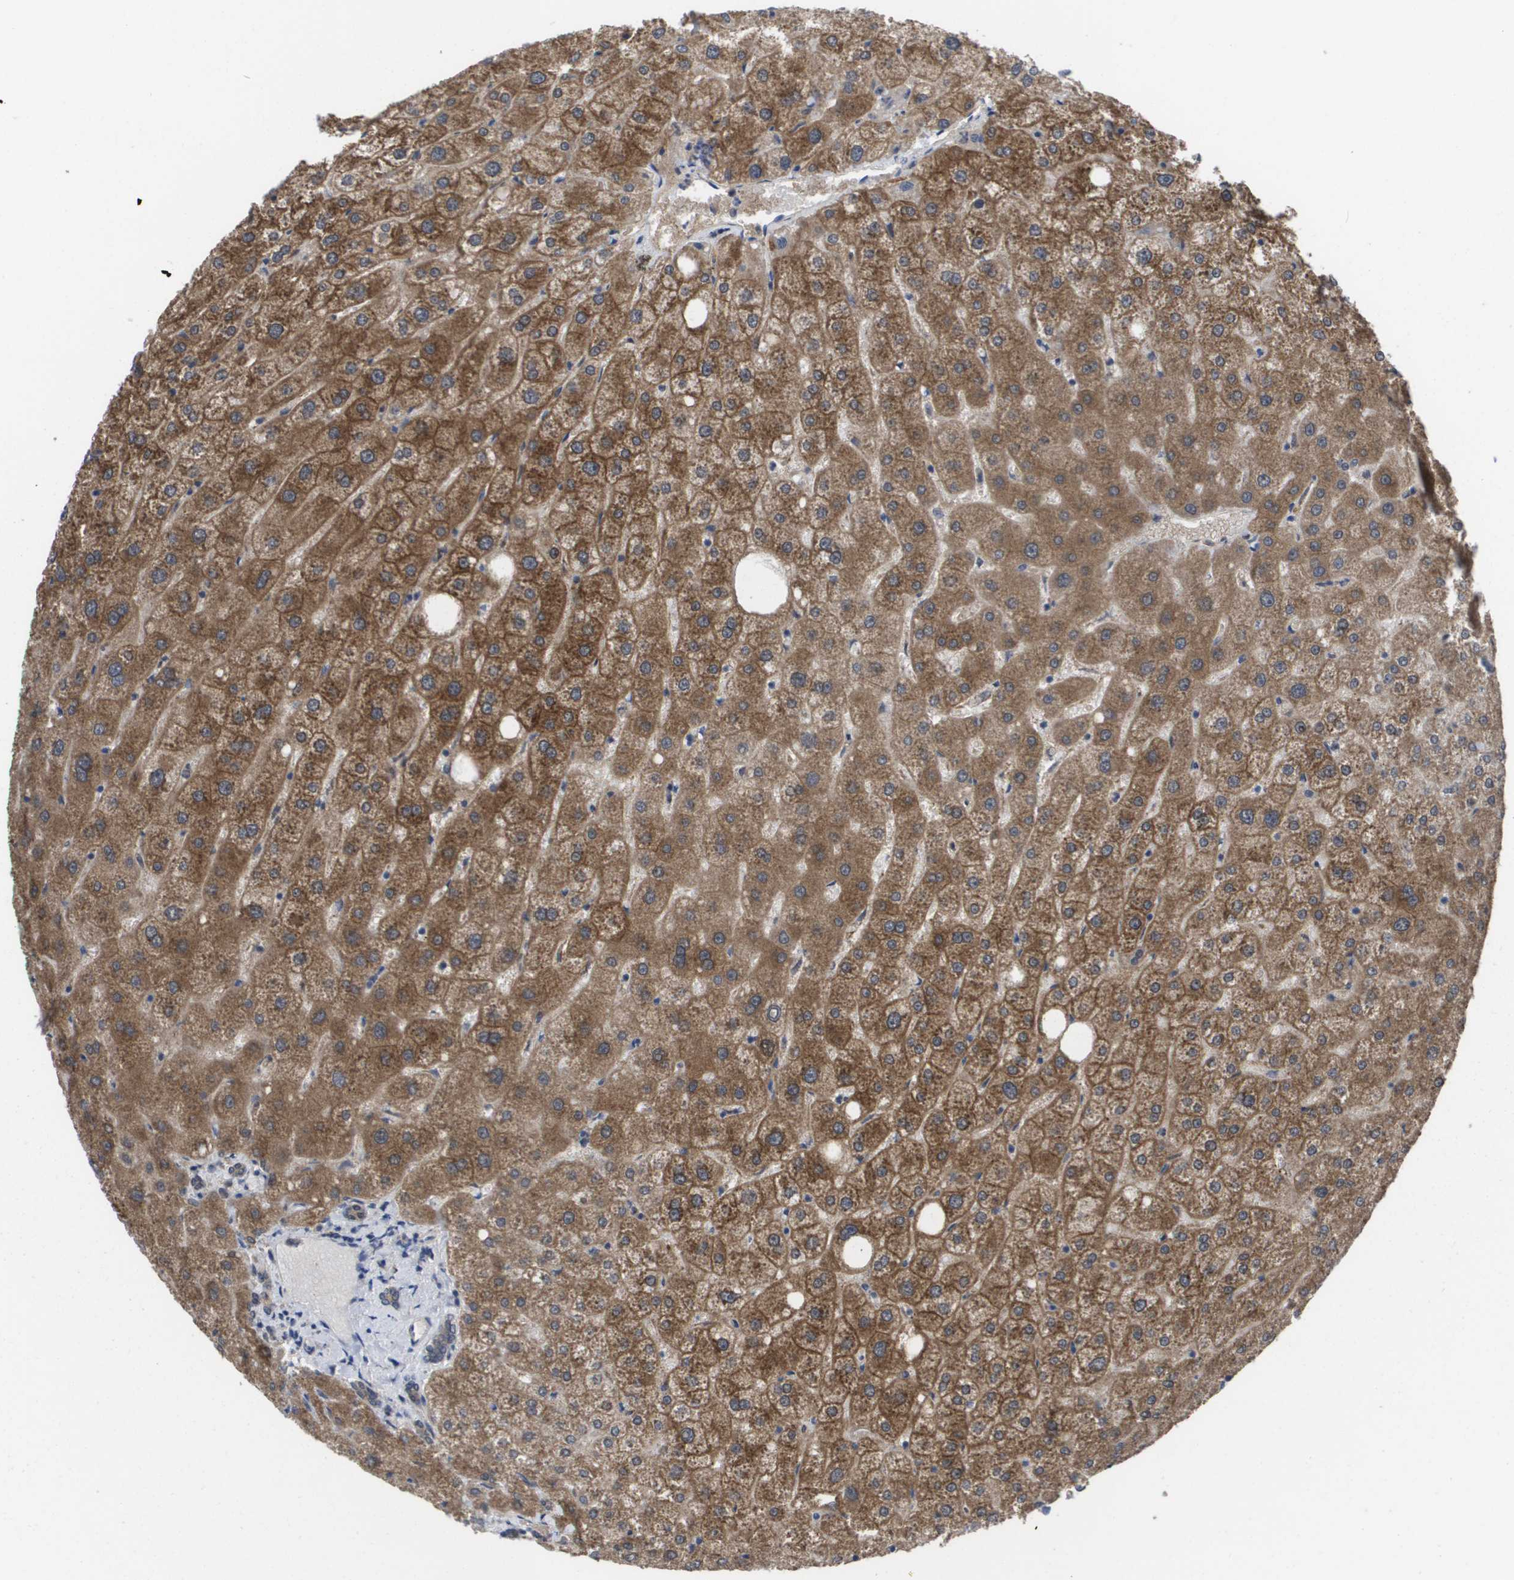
{"staining": {"intensity": "weak", "quantity": "25%-75%", "location": "cytoplasmic/membranous"}, "tissue": "liver", "cell_type": "Cholangiocytes", "image_type": "normal", "snomed": [{"axis": "morphology", "description": "Normal tissue, NOS"}, {"axis": "topography", "description": "Liver"}], "caption": "This image displays normal liver stained with immunohistochemistry to label a protein in brown. The cytoplasmic/membranous of cholangiocytes show weak positivity for the protein. Nuclei are counter-stained blue.", "gene": "AMBRA1", "patient": {"sex": "male", "age": 73}}